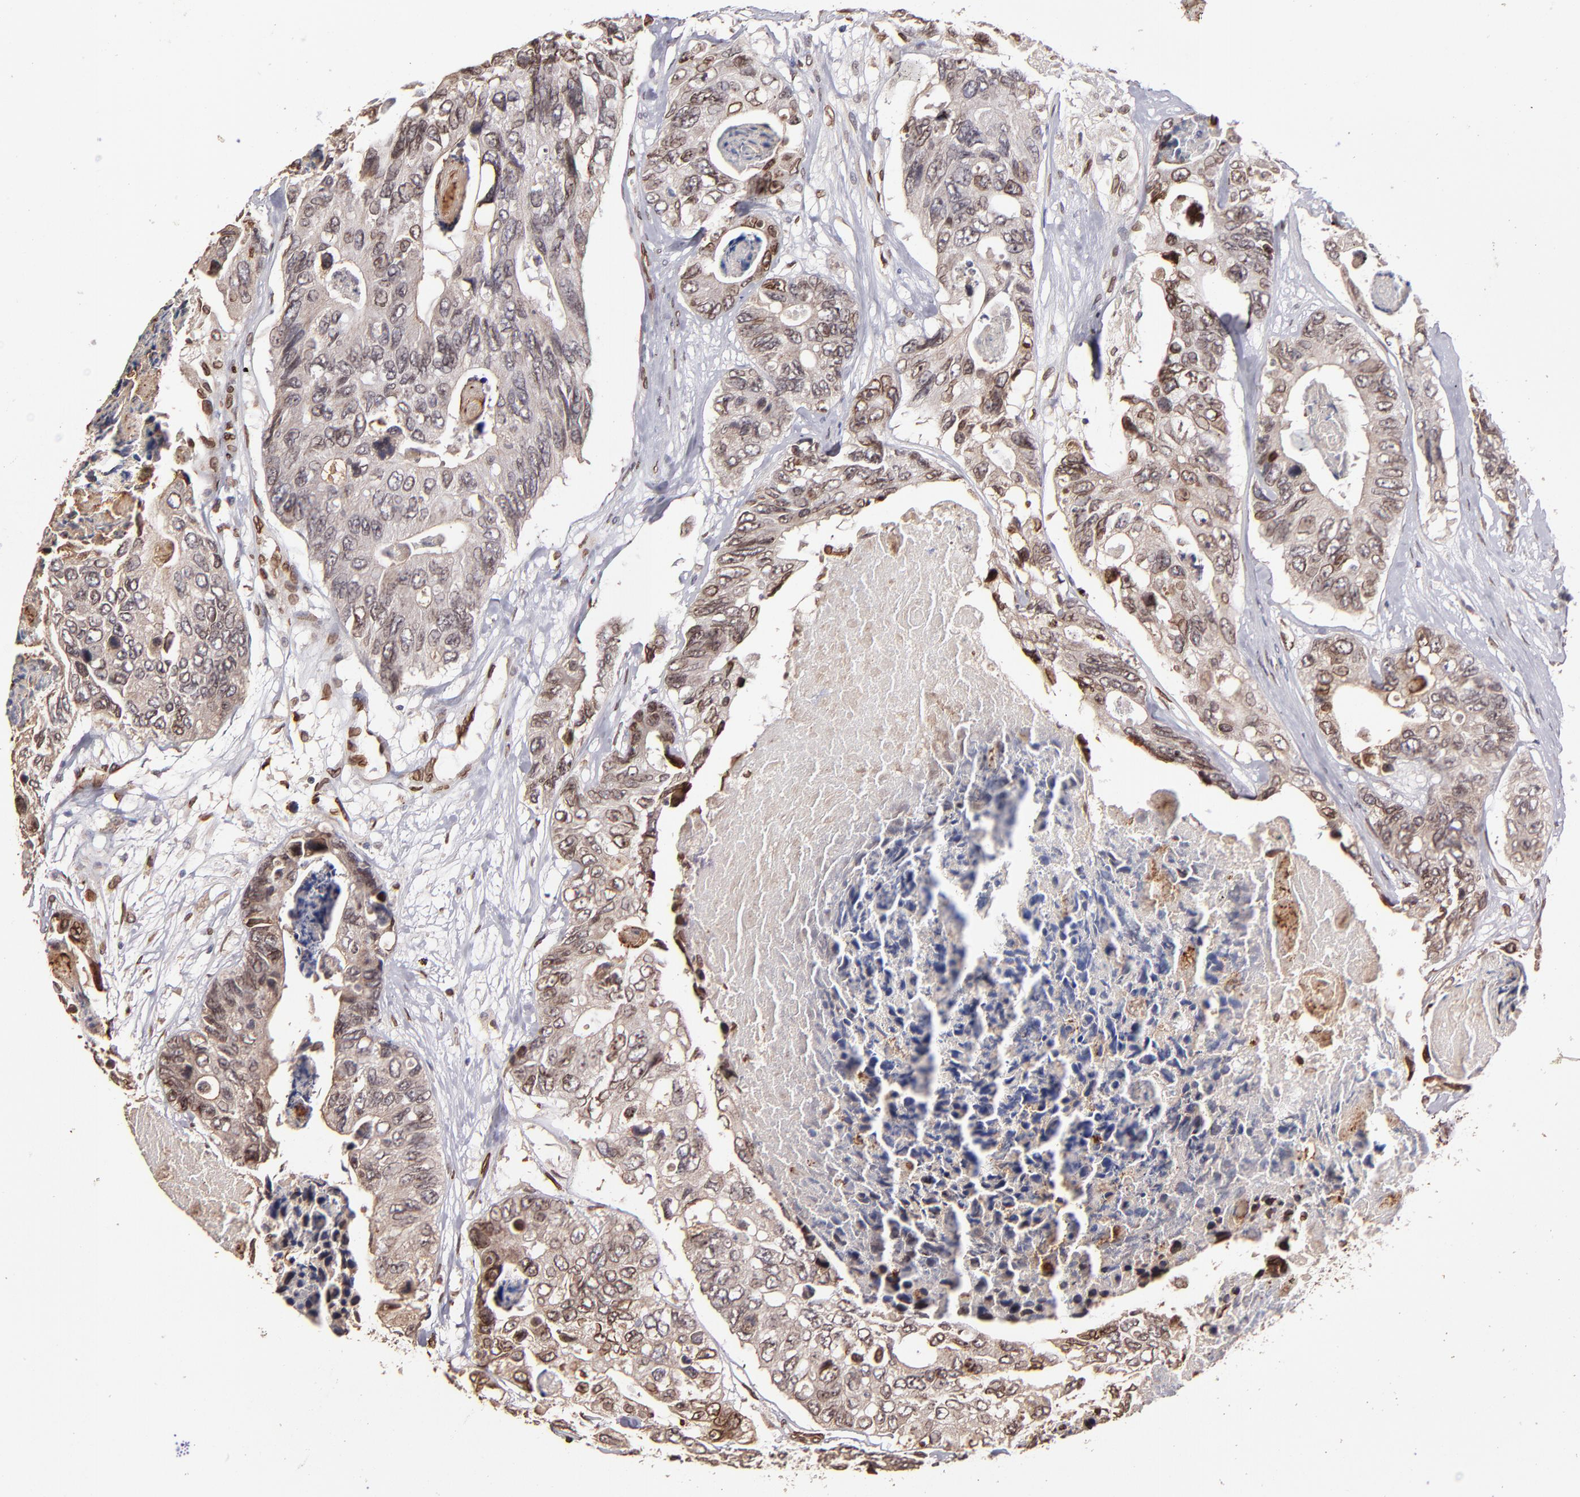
{"staining": {"intensity": "moderate", "quantity": ">75%", "location": "cytoplasmic/membranous,nuclear"}, "tissue": "colorectal cancer", "cell_type": "Tumor cells", "image_type": "cancer", "snomed": [{"axis": "morphology", "description": "Adenocarcinoma, NOS"}, {"axis": "topography", "description": "Colon"}], "caption": "DAB (3,3'-diaminobenzidine) immunohistochemical staining of human colorectal cancer (adenocarcinoma) demonstrates moderate cytoplasmic/membranous and nuclear protein expression in about >75% of tumor cells. (Brightfield microscopy of DAB IHC at high magnification).", "gene": "PUM3", "patient": {"sex": "female", "age": 86}}